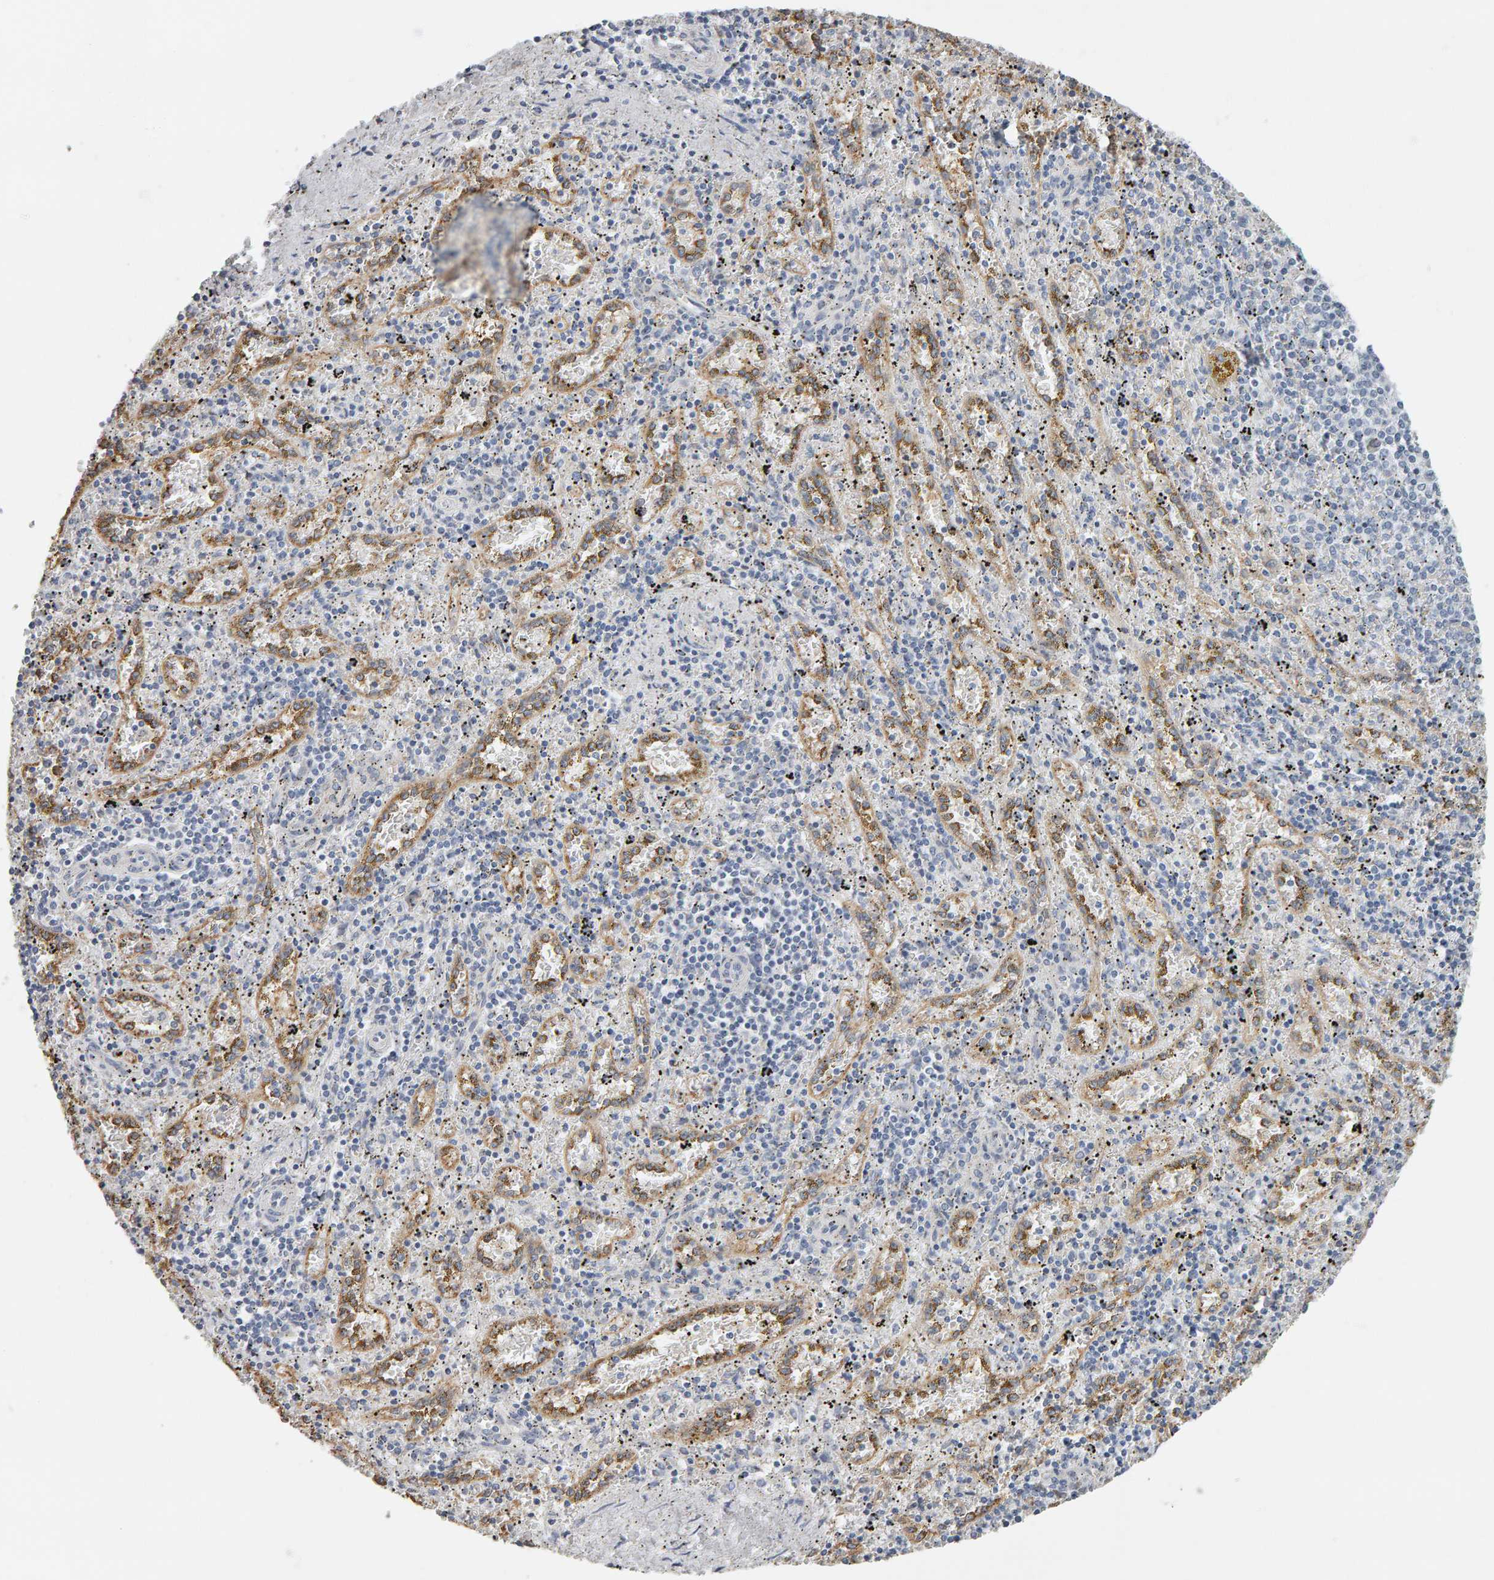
{"staining": {"intensity": "negative", "quantity": "none", "location": "none"}, "tissue": "spleen", "cell_type": "Cells in red pulp", "image_type": "normal", "snomed": [{"axis": "morphology", "description": "Normal tissue, NOS"}, {"axis": "topography", "description": "Spleen"}], "caption": "IHC image of benign spleen: human spleen stained with DAB (3,3'-diaminobenzidine) reveals no significant protein staining in cells in red pulp. The staining is performed using DAB (3,3'-diaminobenzidine) brown chromogen with nuclei counter-stained in using hematoxylin.", "gene": "ADHFE1", "patient": {"sex": "male", "age": 11}}